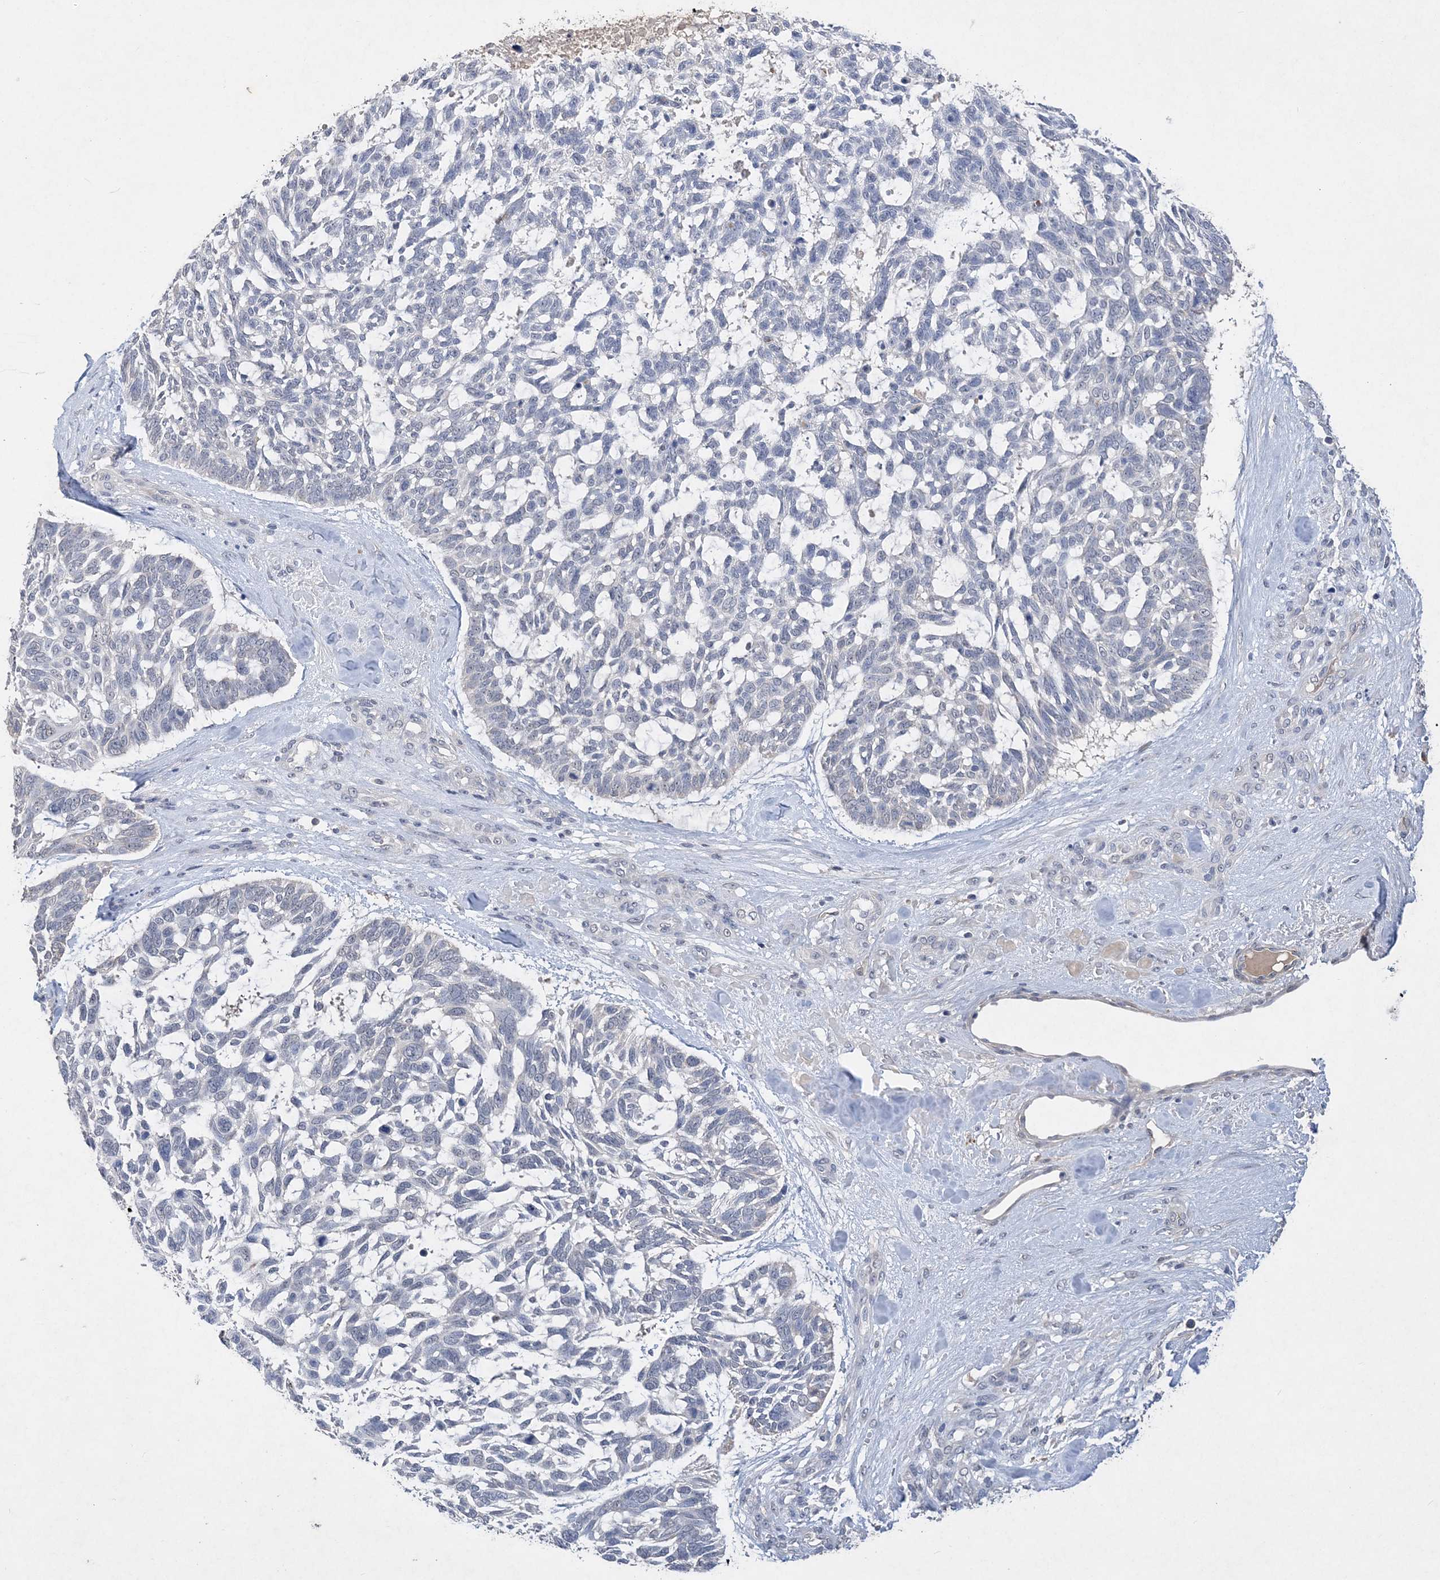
{"staining": {"intensity": "negative", "quantity": "none", "location": "none"}, "tissue": "skin cancer", "cell_type": "Tumor cells", "image_type": "cancer", "snomed": [{"axis": "morphology", "description": "Basal cell carcinoma"}, {"axis": "topography", "description": "Skin"}], "caption": "IHC micrograph of human skin basal cell carcinoma stained for a protein (brown), which displays no positivity in tumor cells.", "gene": "C11orf58", "patient": {"sex": "male", "age": 88}}